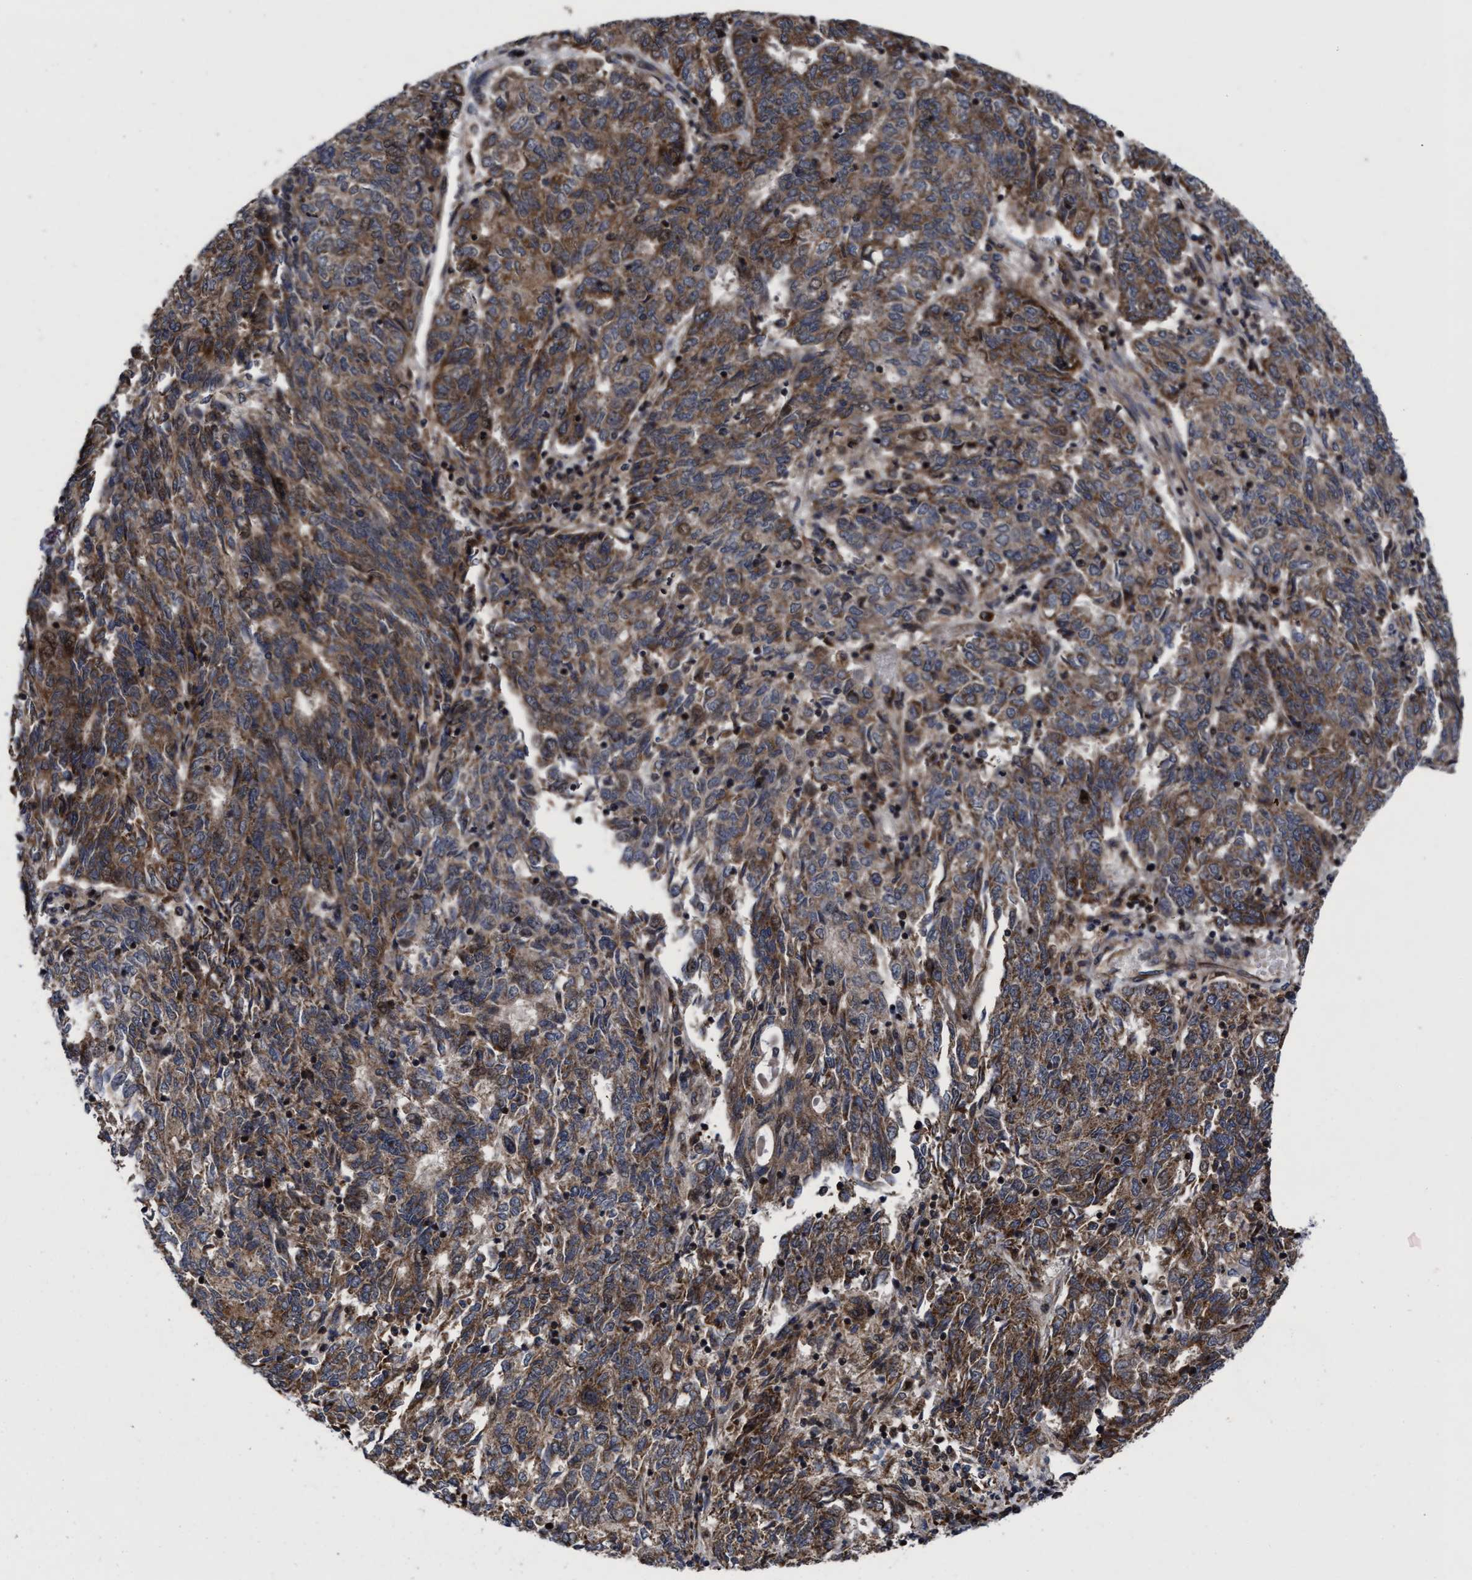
{"staining": {"intensity": "moderate", "quantity": ">75%", "location": "cytoplasmic/membranous"}, "tissue": "endometrial cancer", "cell_type": "Tumor cells", "image_type": "cancer", "snomed": [{"axis": "morphology", "description": "Adenocarcinoma, NOS"}, {"axis": "topography", "description": "Endometrium"}], "caption": "This is an image of immunohistochemistry (IHC) staining of endometrial cancer, which shows moderate positivity in the cytoplasmic/membranous of tumor cells.", "gene": "MRPL50", "patient": {"sex": "female", "age": 80}}